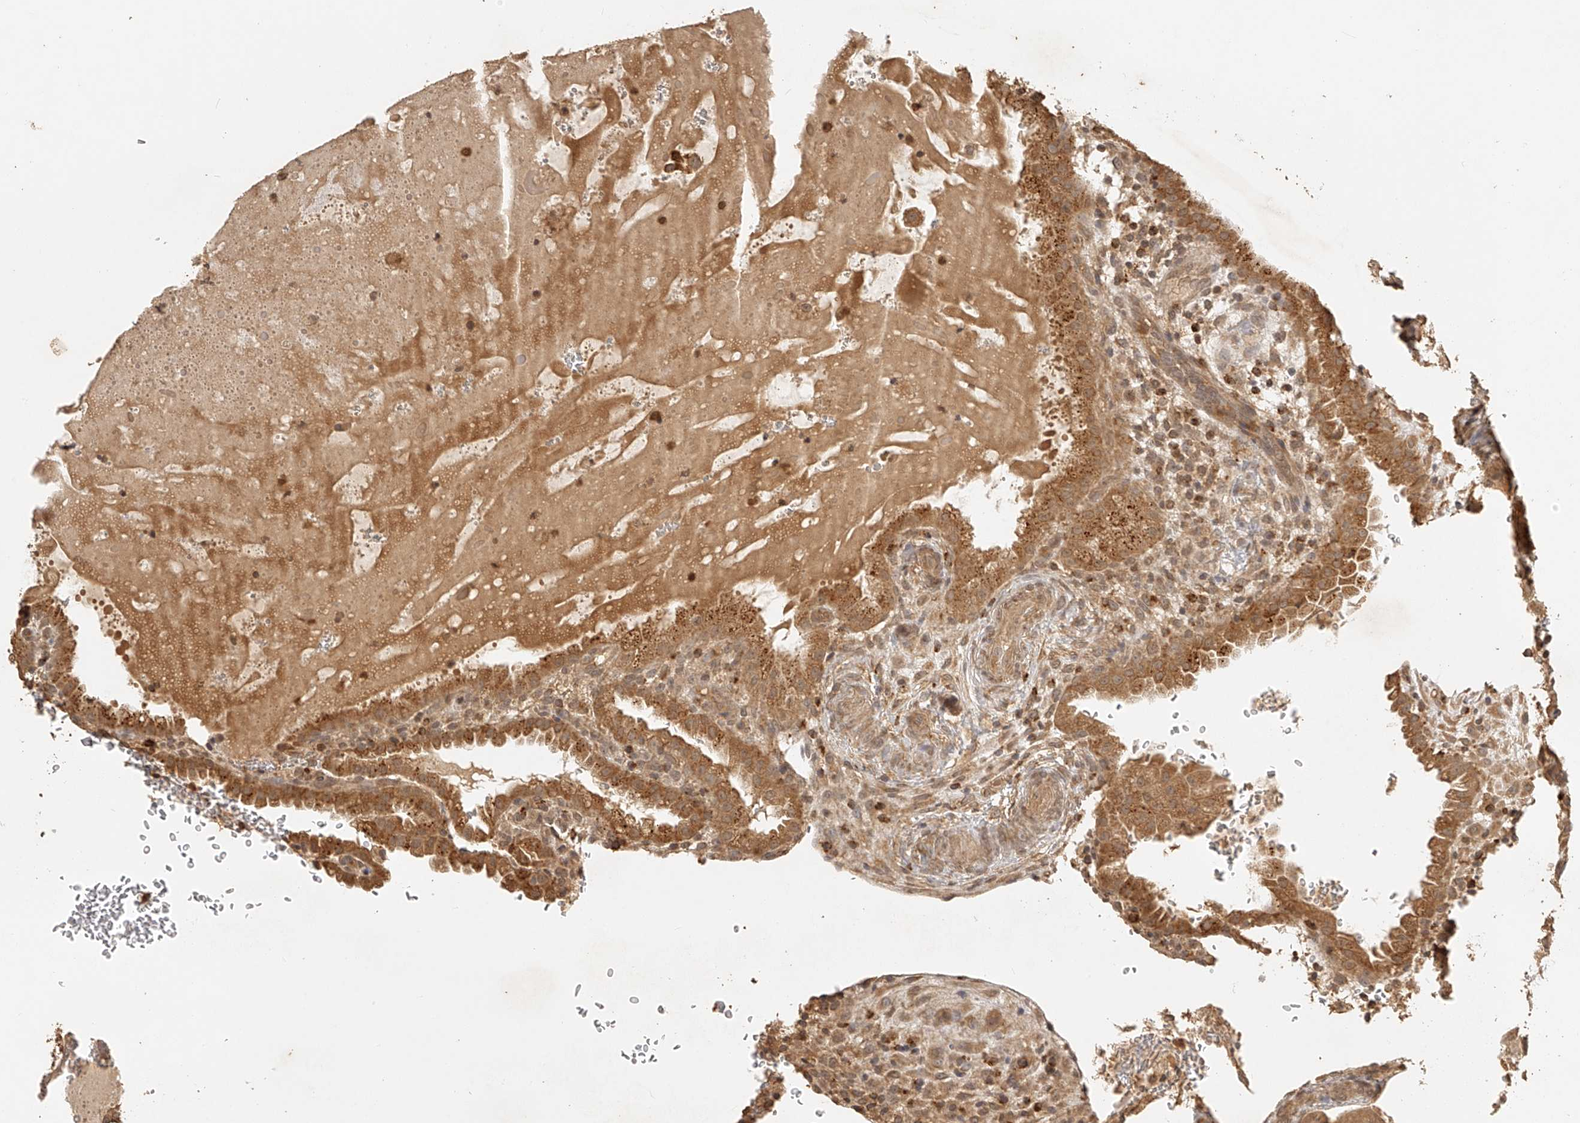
{"staining": {"intensity": "moderate", "quantity": ">75%", "location": "cytoplasmic/membranous"}, "tissue": "placenta", "cell_type": "Decidual cells", "image_type": "normal", "snomed": [{"axis": "morphology", "description": "Normal tissue, NOS"}, {"axis": "topography", "description": "Placenta"}], "caption": "Benign placenta demonstrates moderate cytoplasmic/membranous staining in about >75% of decidual cells, visualized by immunohistochemistry. The staining was performed using DAB, with brown indicating positive protein expression. Nuclei are stained blue with hematoxylin.", "gene": "BCL2L11", "patient": {"sex": "female", "age": 35}}